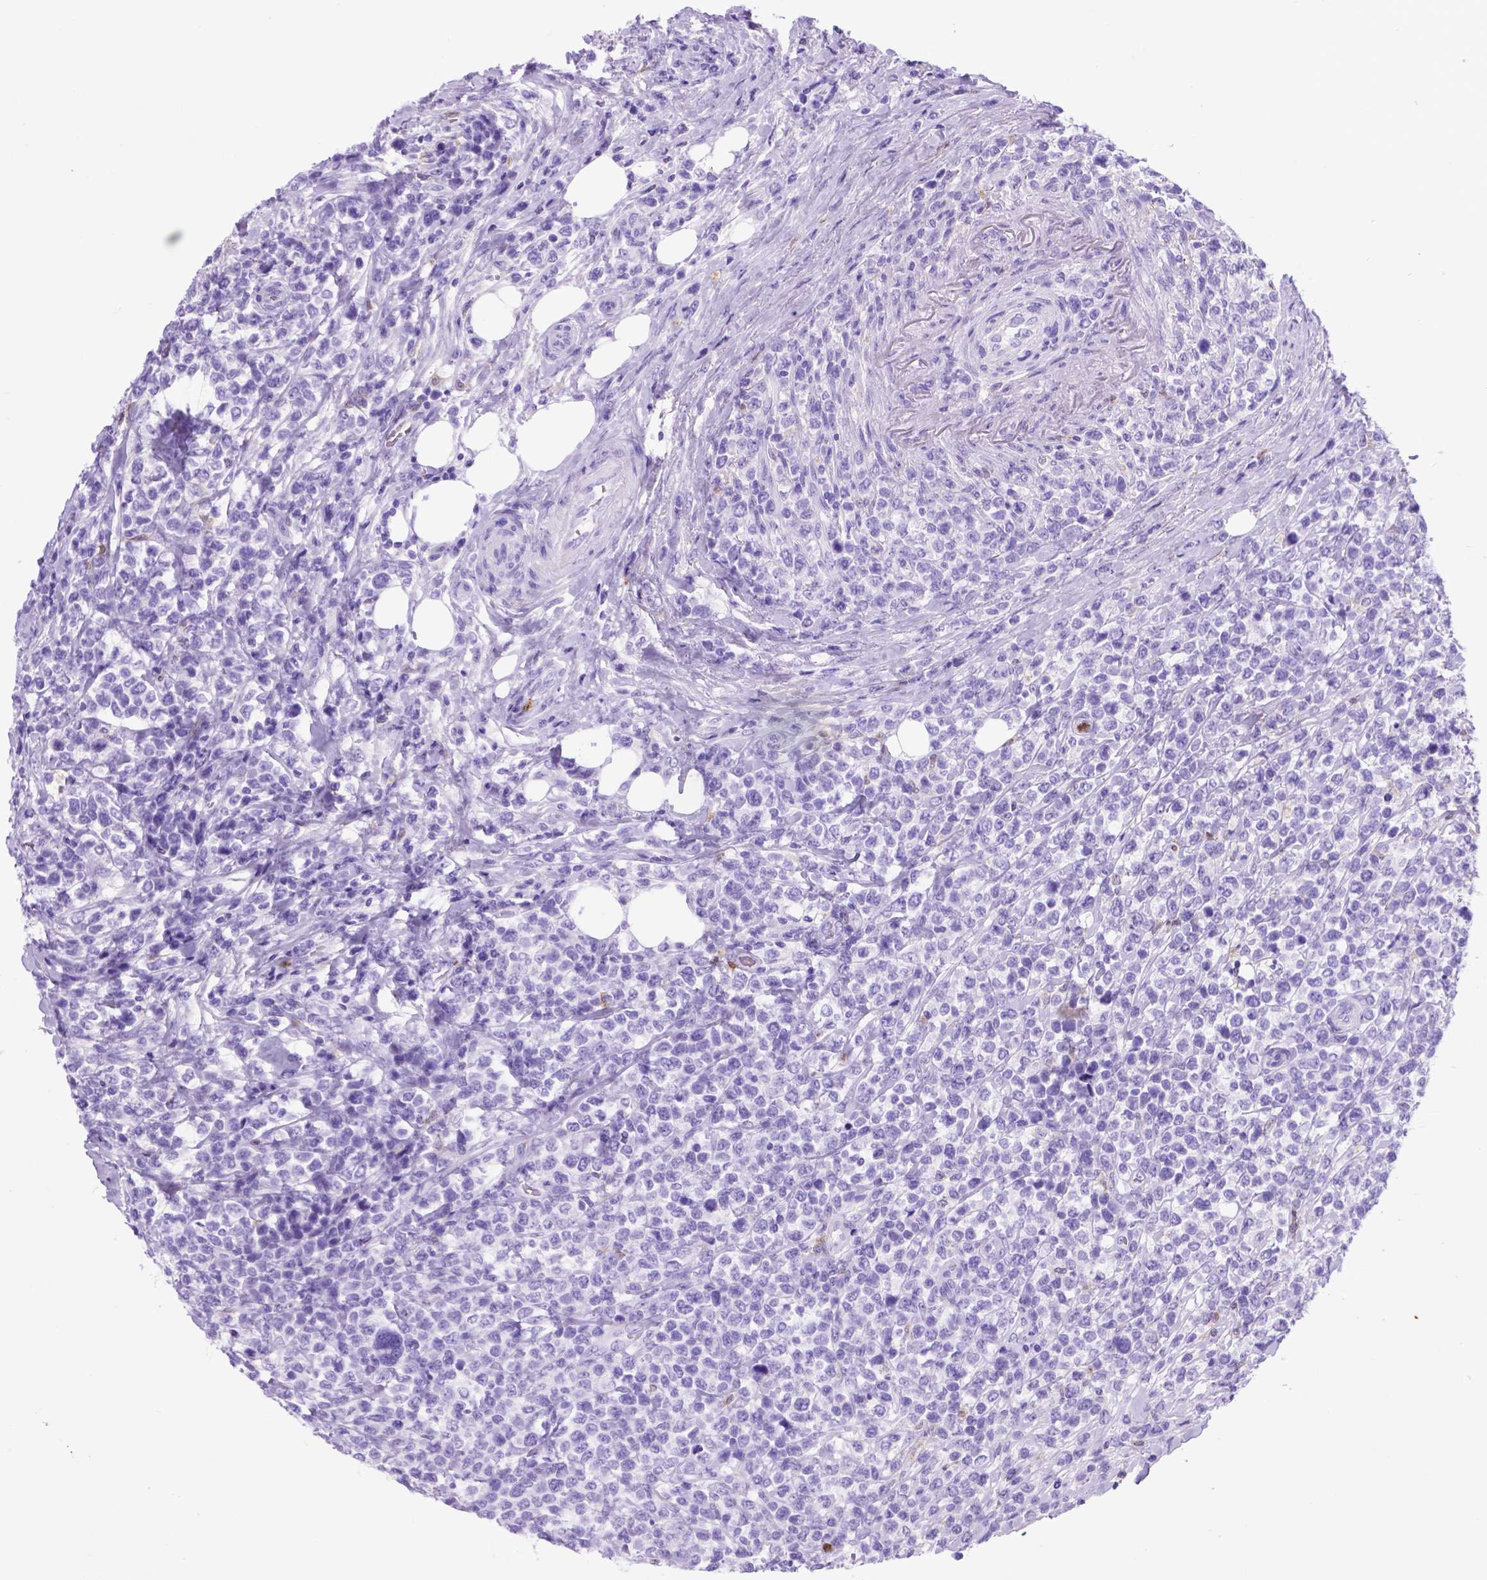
{"staining": {"intensity": "negative", "quantity": "none", "location": "none"}, "tissue": "lymphoma", "cell_type": "Tumor cells", "image_type": "cancer", "snomed": [{"axis": "morphology", "description": "Malignant lymphoma, non-Hodgkin's type, High grade"}, {"axis": "topography", "description": "Soft tissue"}], "caption": "This is an IHC photomicrograph of malignant lymphoma, non-Hodgkin's type (high-grade). There is no positivity in tumor cells.", "gene": "LZTR1", "patient": {"sex": "female", "age": 56}}